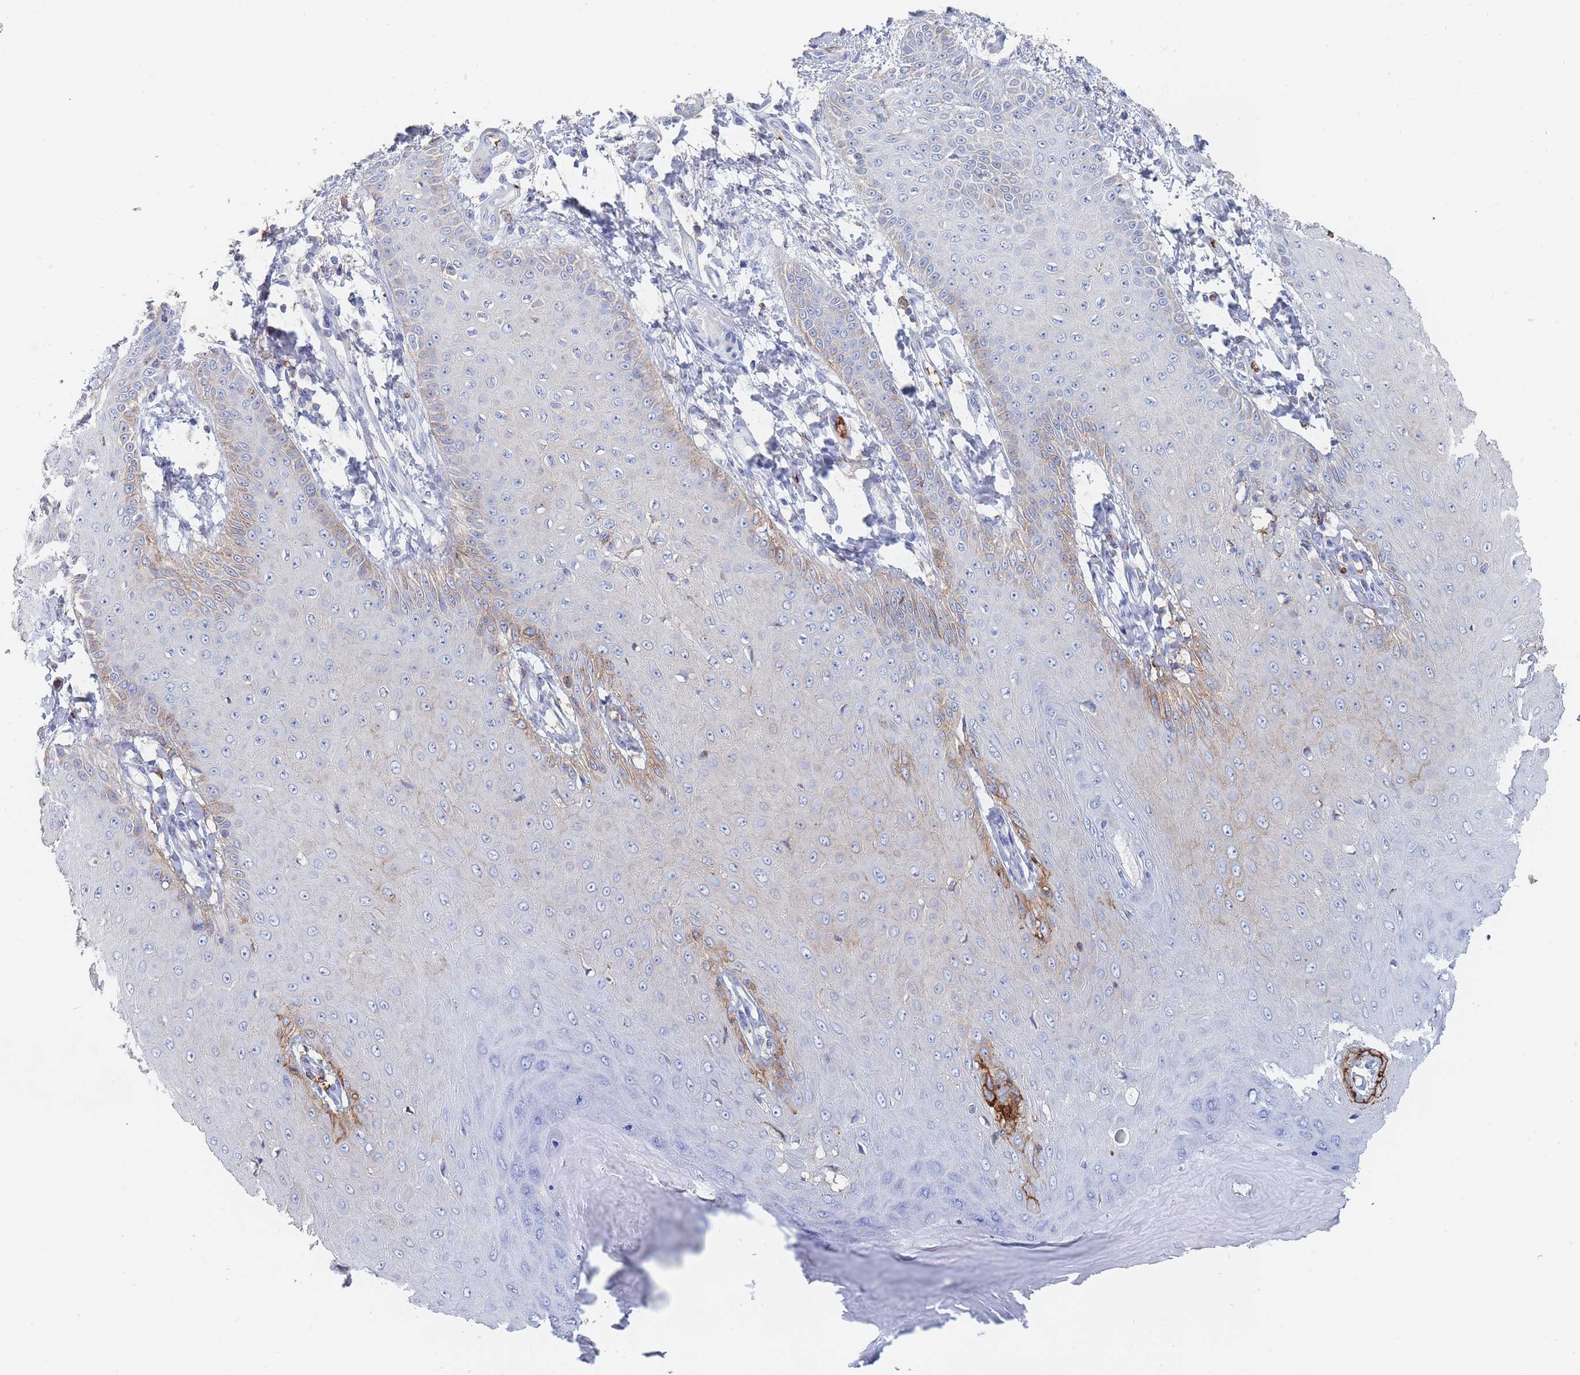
{"staining": {"intensity": "moderate", "quantity": "<25%", "location": "cytoplasmic/membranous"}, "tissue": "skin cancer", "cell_type": "Tumor cells", "image_type": "cancer", "snomed": [{"axis": "morphology", "description": "Squamous cell carcinoma, NOS"}, {"axis": "topography", "description": "Skin"}], "caption": "This is an image of immunohistochemistry (IHC) staining of skin squamous cell carcinoma, which shows moderate expression in the cytoplasmic/membranous of tumor cells.", "gene": "SLC2A1", "patient": {"sex": "male", "age": 70}}